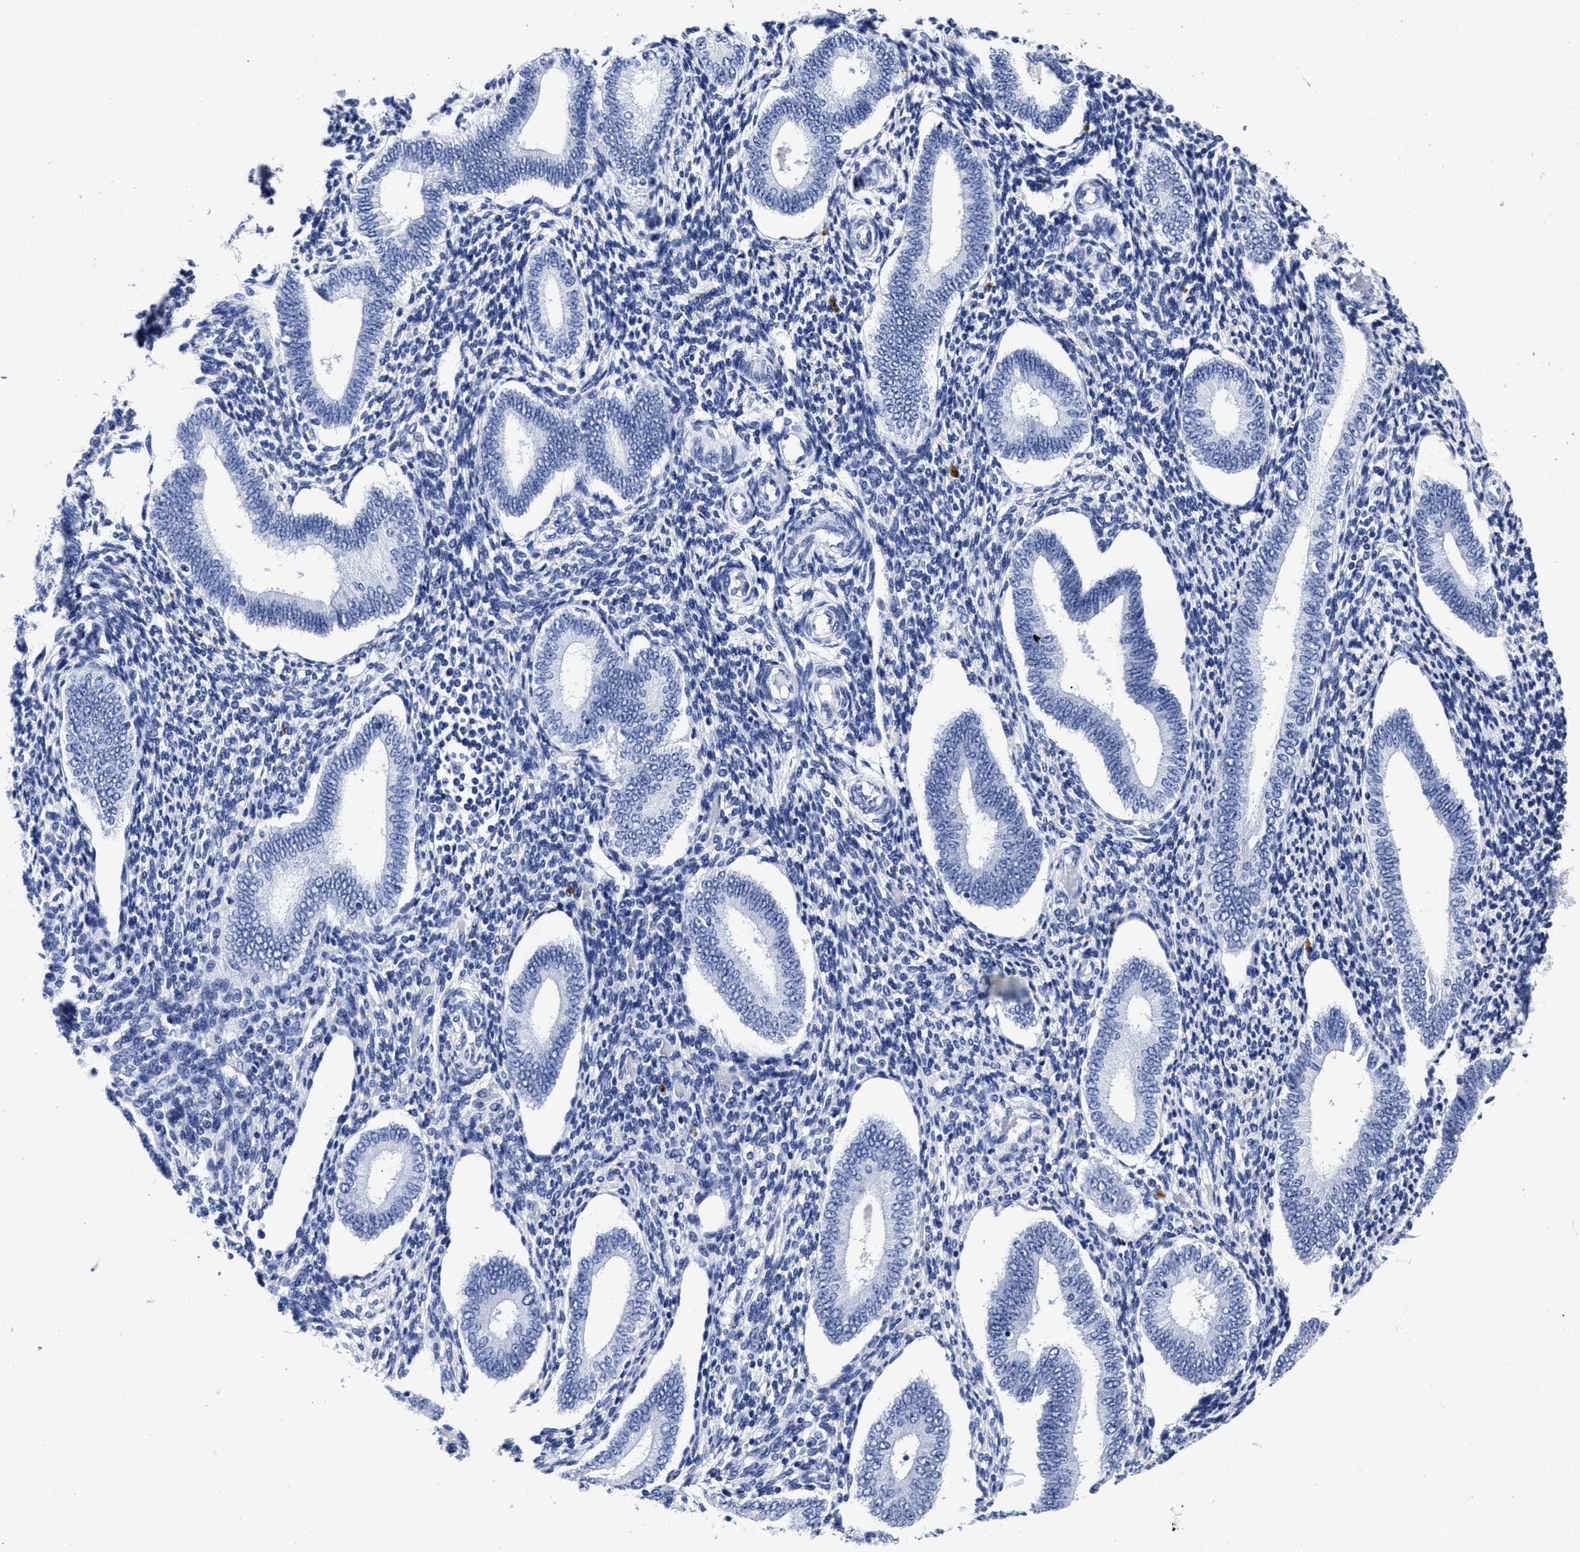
{"staining": {"intensity": "negative", "quantity": "none", "location": "none"}, "tissue": "endometrium", "cell_type": "Cells in endometrial stroma", "image_type": "normal", "snomed": [{"axis": "morphology", "description": "Normal tissue, NOS"}, {"axis": "topography", "description": "Endometrium"}], "caption": "The photomicrograph displays no significant positivity in cells in endometrial stroma of endometrium.", "gene": "LRRC8E", "patient": {"sex": "female", "age": 42}}